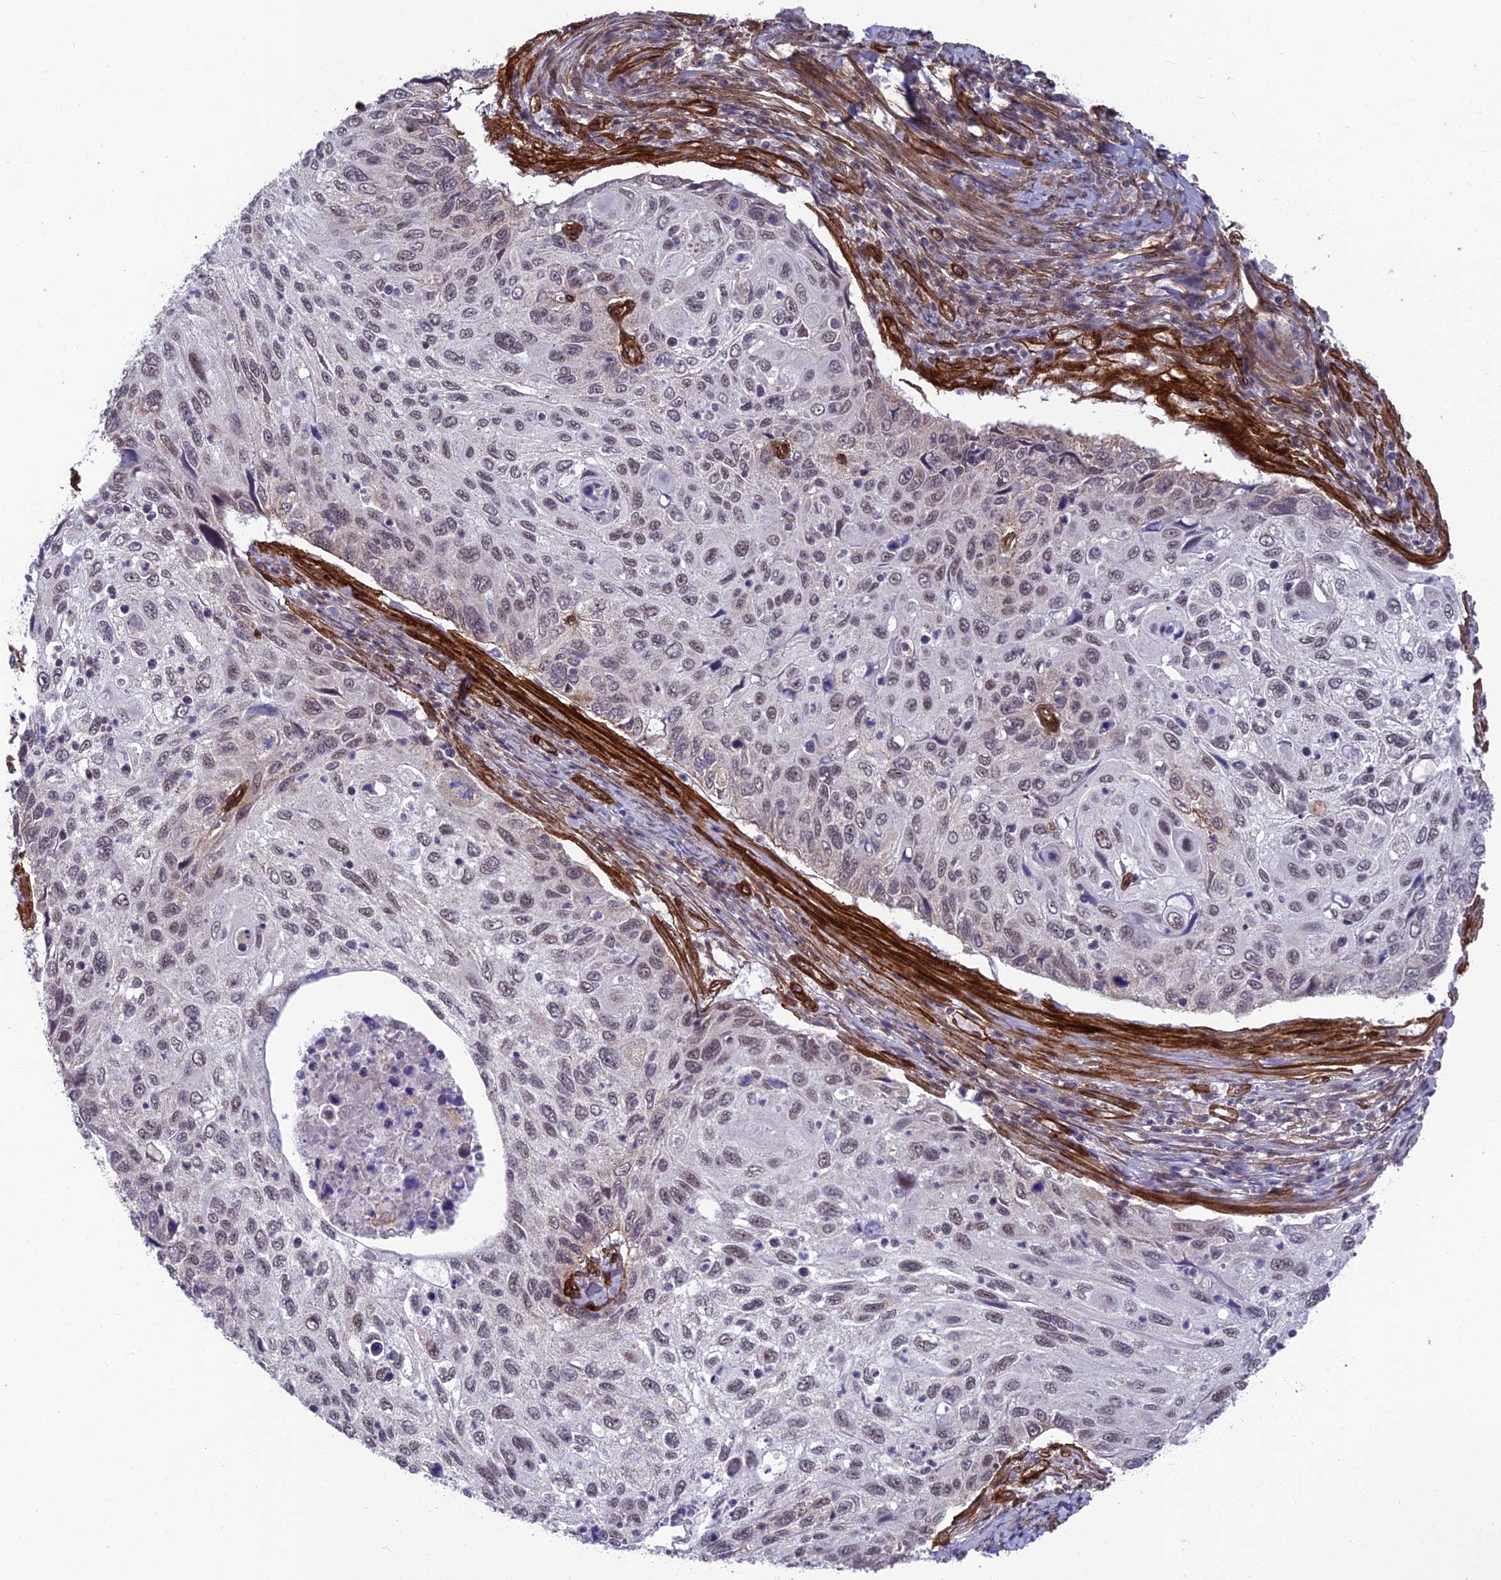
{"staining": {"intensity": "weak", "quantity": "<25%", "location": "nuclear"}, "tissue": "cervical cancer", "cell_type": "Tumor cells", "image_type": "cancer", "snomed": [{"axis": "morphology", "description": "Squamous cell carcinoma, NOS"}, {"axis": "topography", "description": "Cervix"}], "caption": "Cervical cancer was stained to show a protein in brown. There is no significant expression in tumor cells.", "gene": "TNS1", "patient": {"sex": "female", "age": 70}}